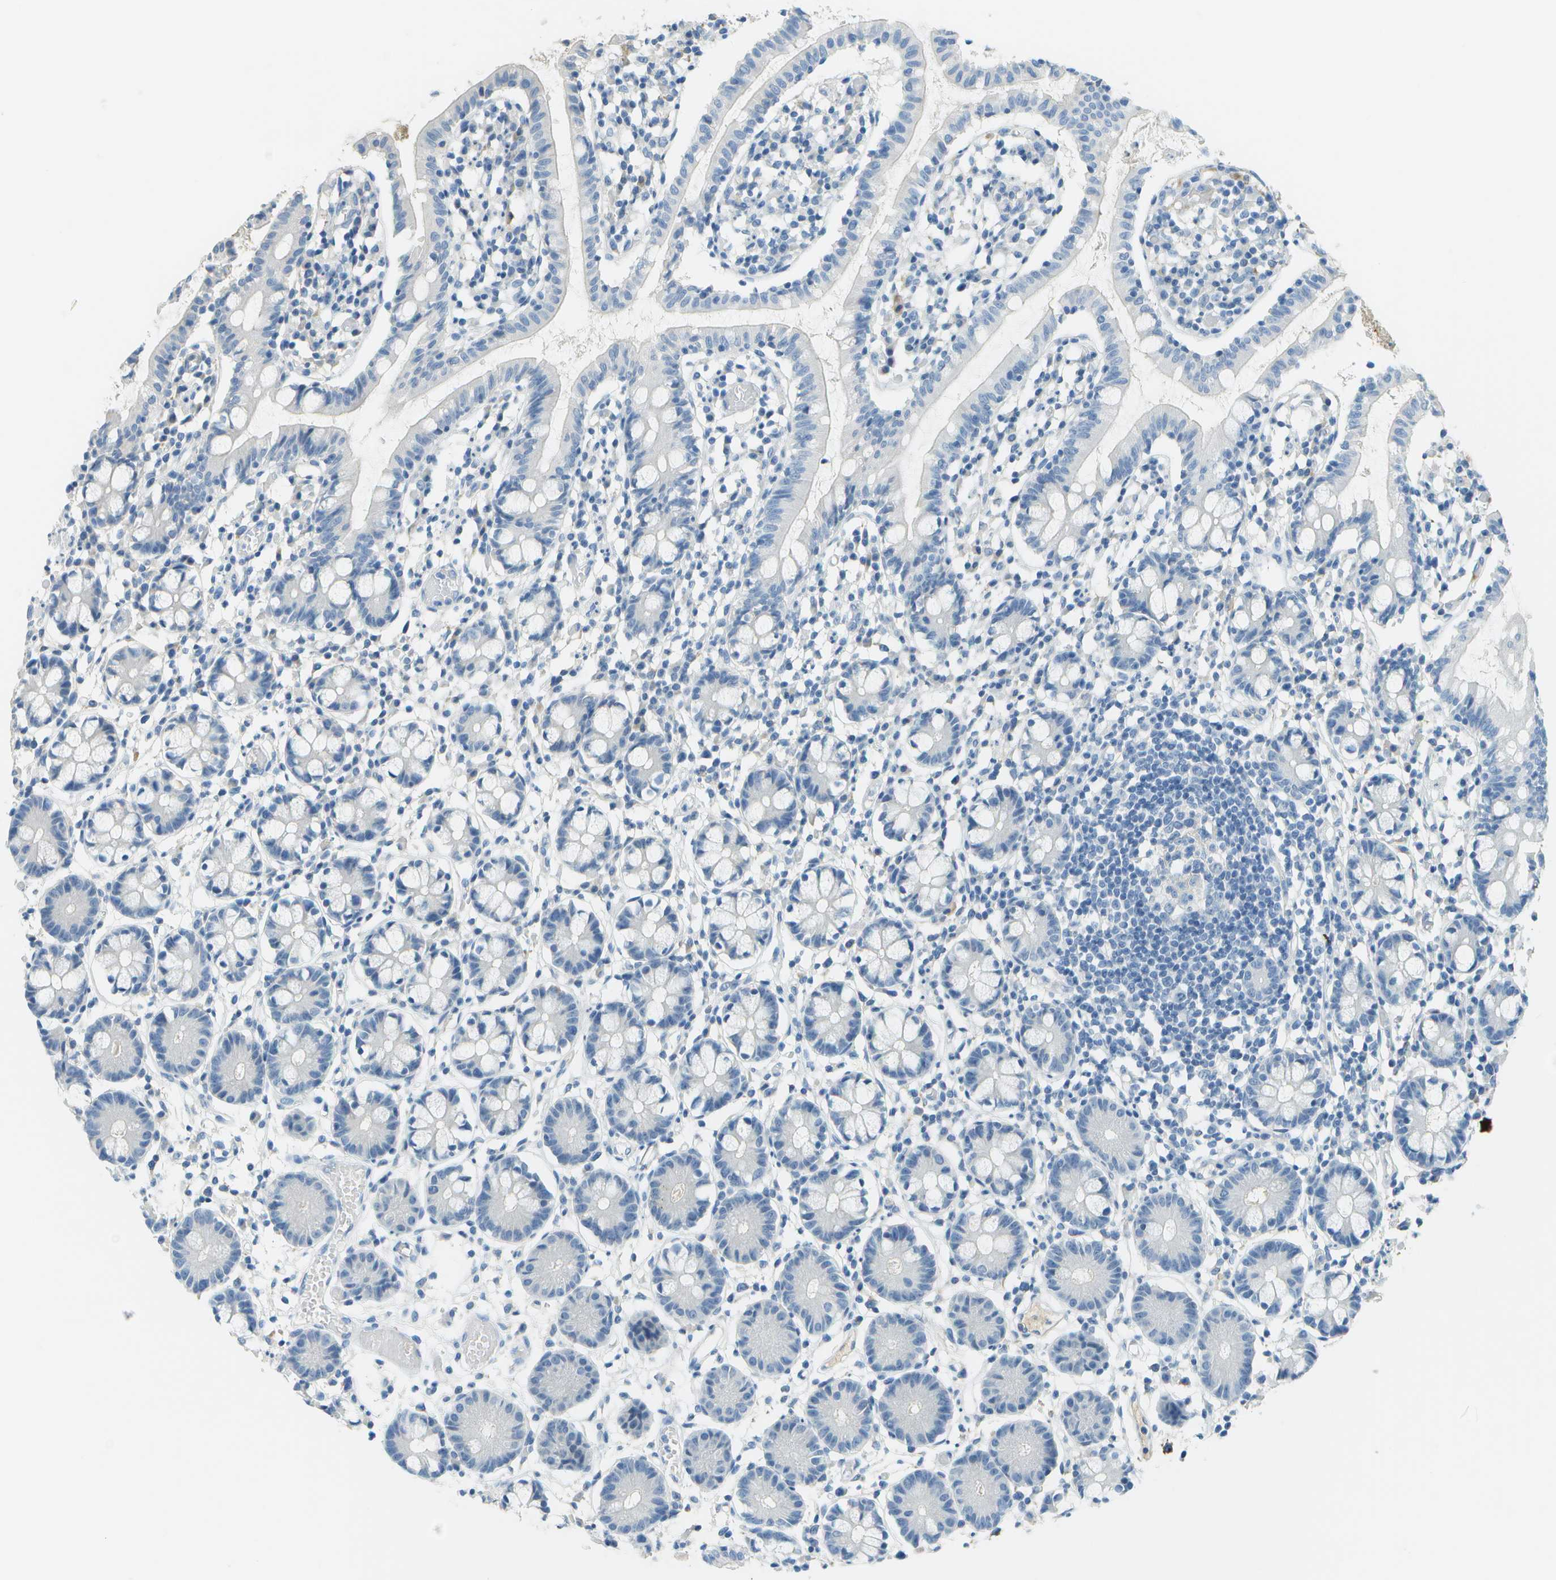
{"staining": {"intensity": "negative", "quantity": "none", "location": "none"}, "tissue": "small intestine", "cell_type": "Glandular cells", "image_type": "normal", "snomed": [{"axis": "morphology", "description": "Normal tissue, NOS"}, {"axis": "morphology", "description": "Cystadenocarcinoma, serous, Metastatic site"}, {"axis": "topography", "description": "Small intestine"}], "caption": "The image demonstrates no staining of glandular cells in normal small intestine. Brightfield microscopy of IHC stained with DAB (3,3'-diaminobenzidine) (brown) and hematoxylin (blue), captured at high magnification.", "gene": "C1S", "patient": {"sex": "female", "age": 61}}